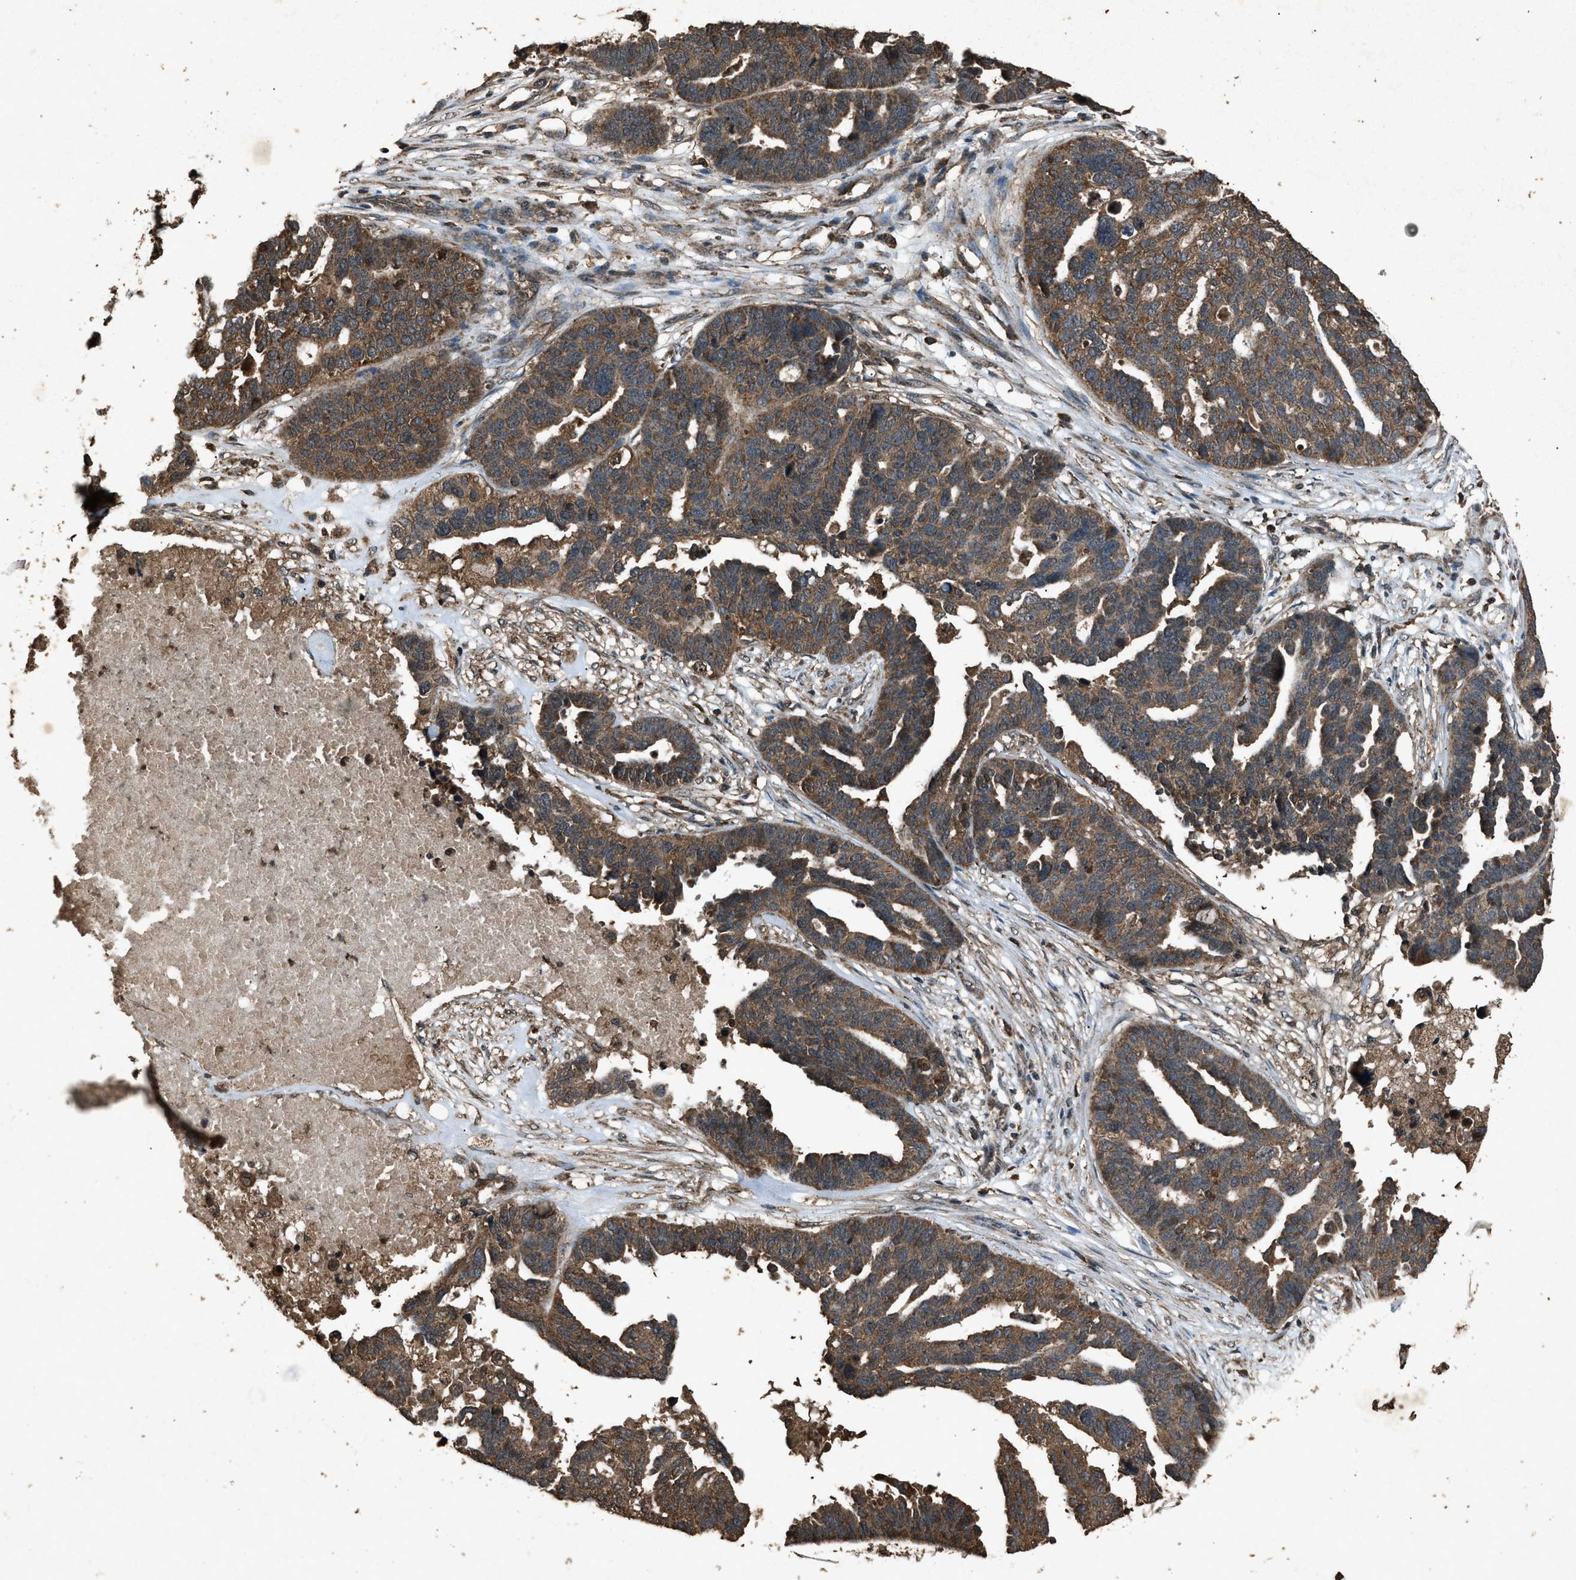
{"staining": {"intensity": "moderate", "quantity": ">75%", "location": "cytoplasmic/membranous"}, "tissue": "ovarian cancer", "cell_type": "Tumor cells", "image_type": "cancer", "snomed": [{"axis": "morphology", "description": "Cystadenocarcinoma, serous, NOS"}, {"axis": "topography", "description": "Ovary"}], "caption": "Ovarian cancer stained with a protein marker exhibits moderate staining in tumor cells.", "gene": "OAS1", "patient": {"sex": "female", "age": 59}}